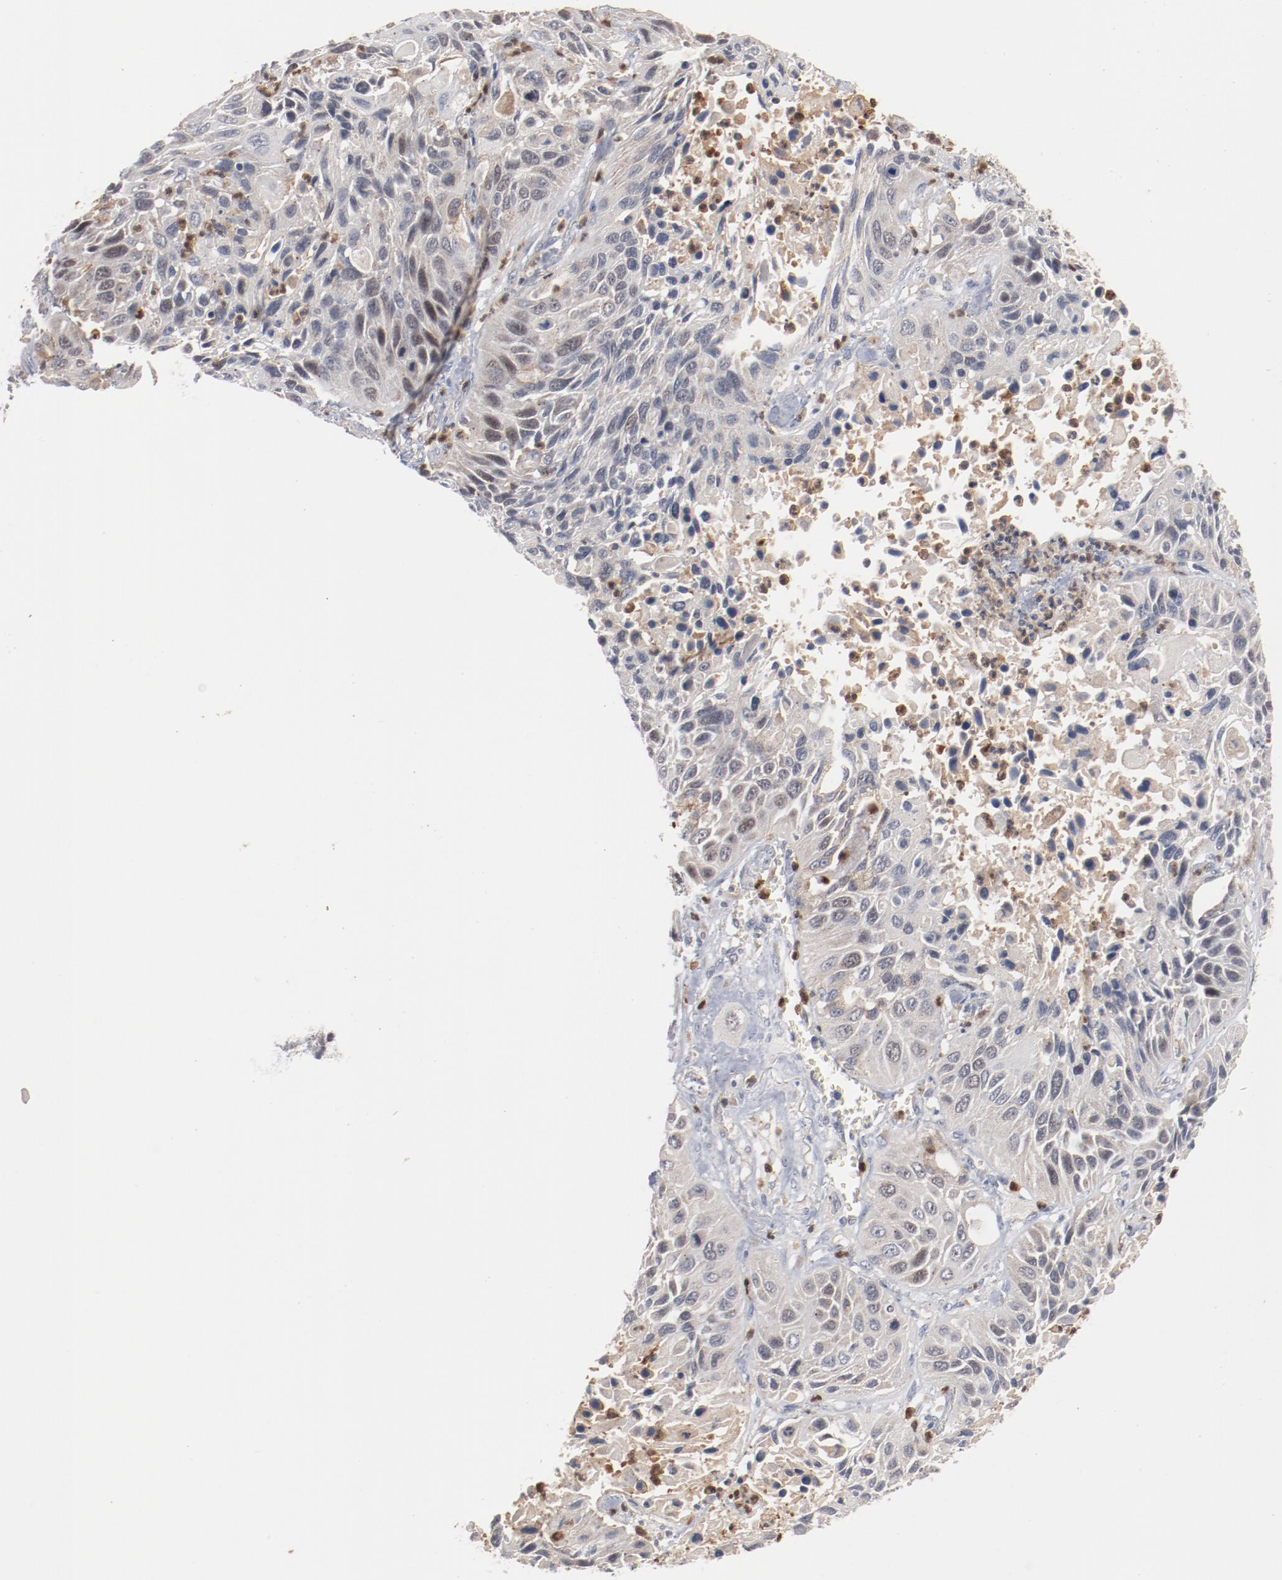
{"staining": {"intensity": "weak", "quantity": "<25%", "location": "cytoplasmic/membranous"}, "tissue": "lung cancer", "cell_type": "Tumor cells", "image_type": "cancer", "snomed": [{"axis": "morphology", "description": "Squamous cell carcinoma, NOS"}, {"axis": "topography", "description": "Lung"}], "caption": "Immunohistochemistry (IHC) micrograph of human squamous cell carcinoma (lung) stained for a protein (brown), which displays no positivity in tumor cells.", "gene": "RNASE11", "patient": {"sex": "female", "age": 76}}